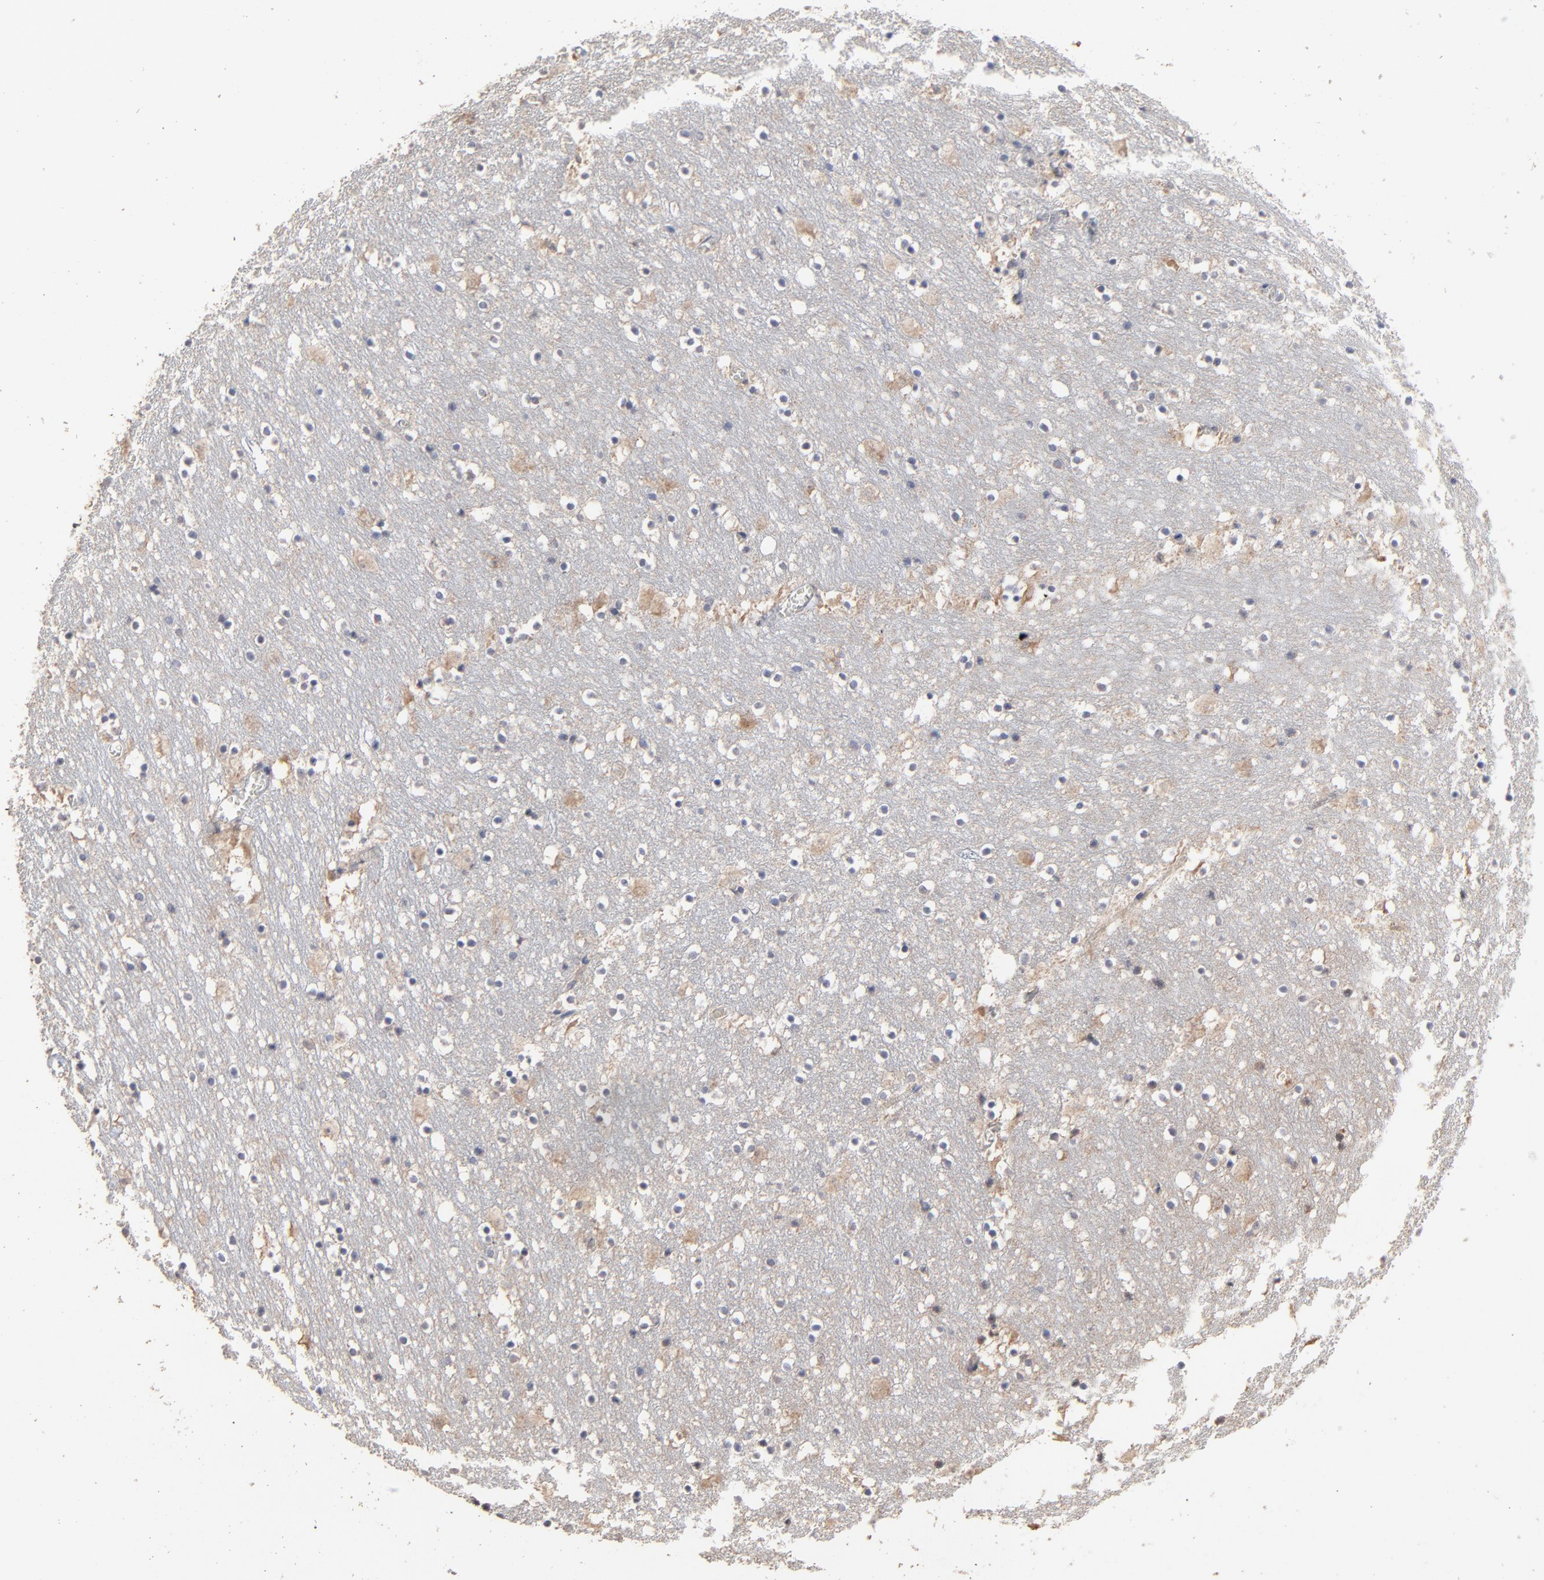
{"staining": {"intensity": "negative", "quantity": "none", "location": "none"}, "tissue": "caudate", "cell_type": "Glial cells", "image_type": "normal", "snomed": [{"axis": "morphology", "description": "Normal tissue, NOS"}, {"axis": "topography", "description": "Lateral ventricle wall"}], "caption": "Micrograph shows no significant protein expression in glial cells of benign caudate.", "gene": "VPREB3", "patient": {"sex": "male", "age": 45}}